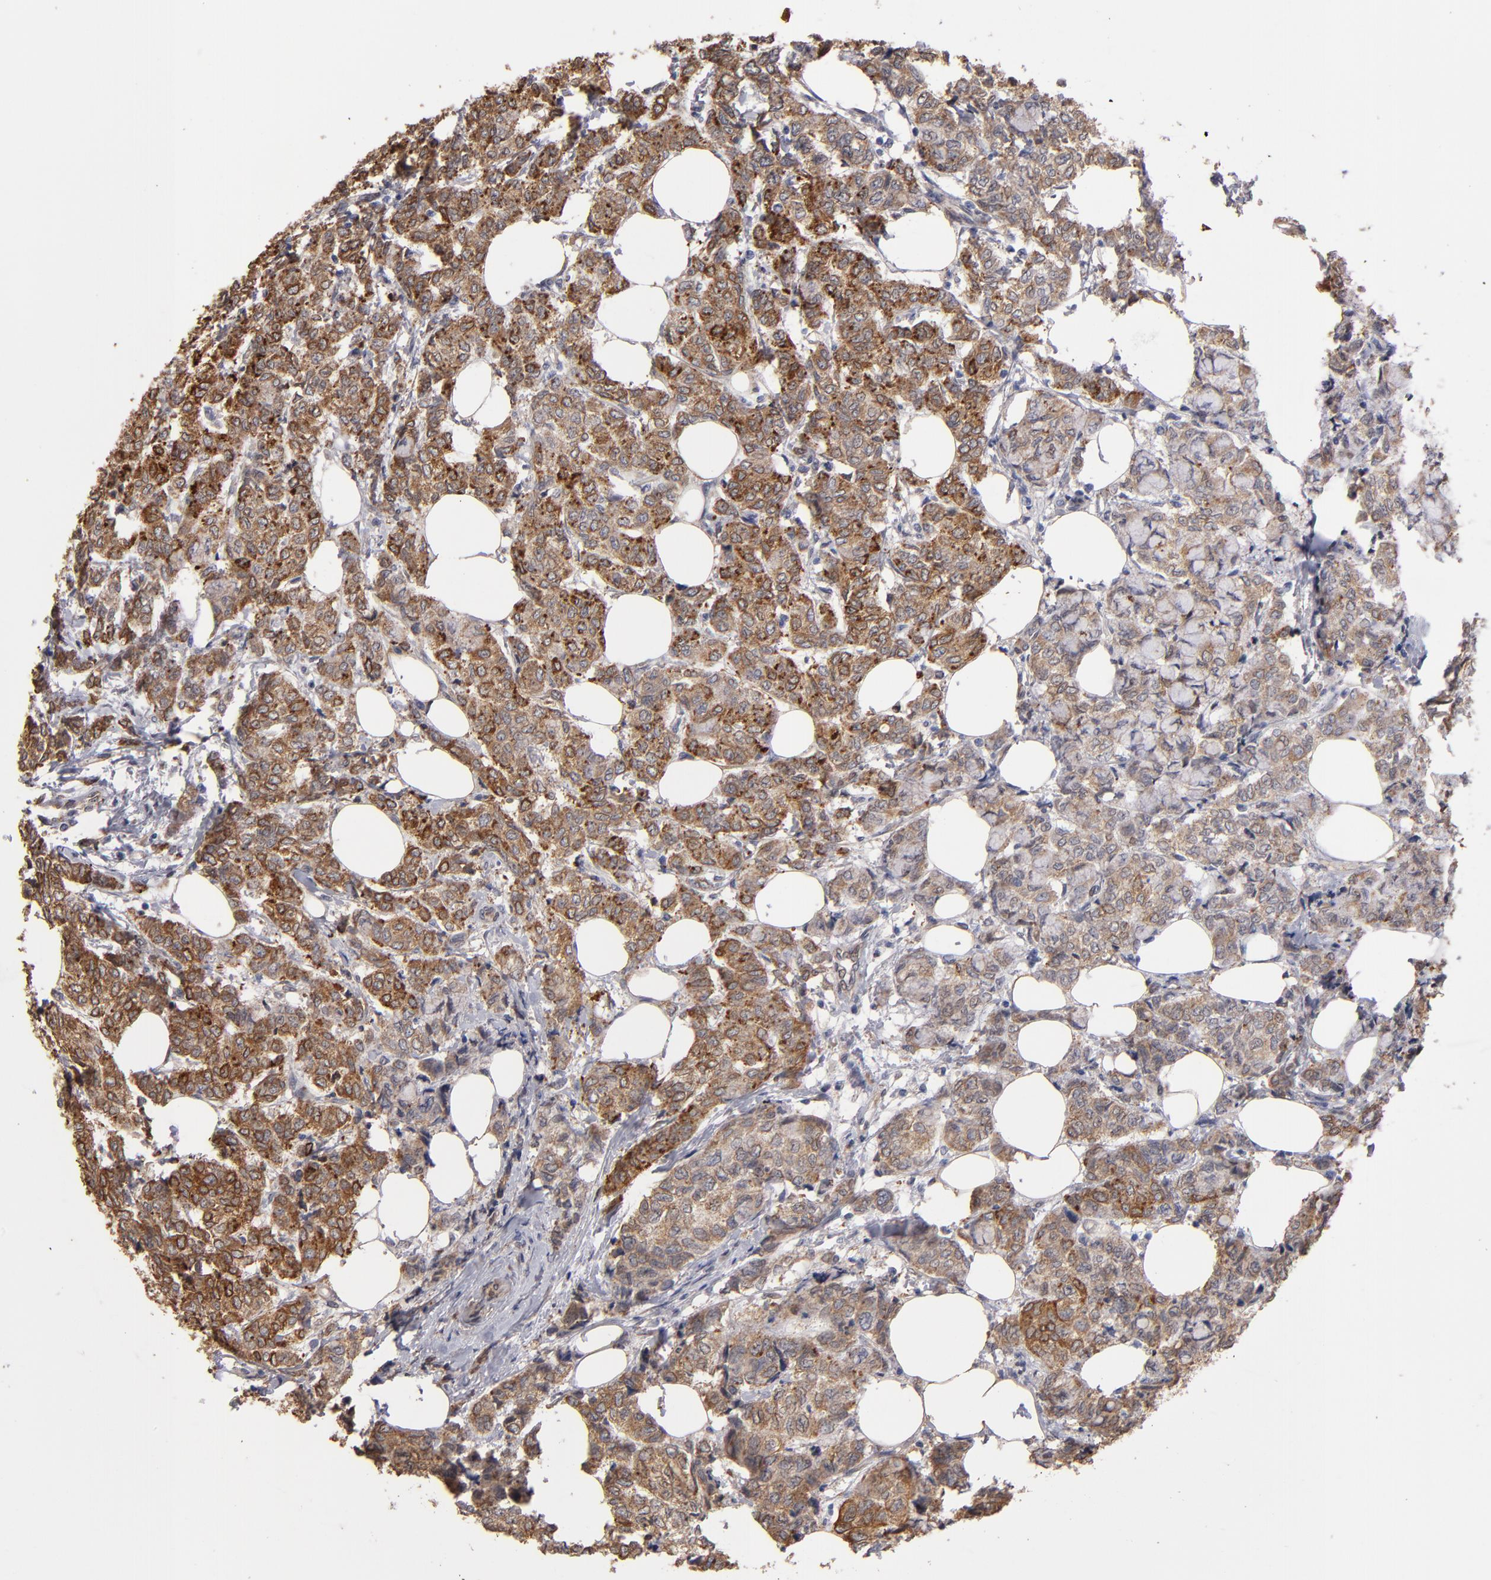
{"staining": {"intensity": "moderate", "quantity": ">75%", "location": "cytoplasmic/membranous"}, "tissue": "breast cancer", "cell_type": "Tumor cells", "image_type": "cancer", "snomed": [{"axis": "morphology", "description": "Lobular carcinoma"}, {"axis": "topography", "description": "Breast"}], "caption": "Breast lobular carcinoma tissue demonstrates moderate cytoplasmic/membranous positivity in about >75% of tumor cells, visualized by immunohistochemistry.", "gene": "PGRMC1", "patient": {"sex": "female", "age": 60}}